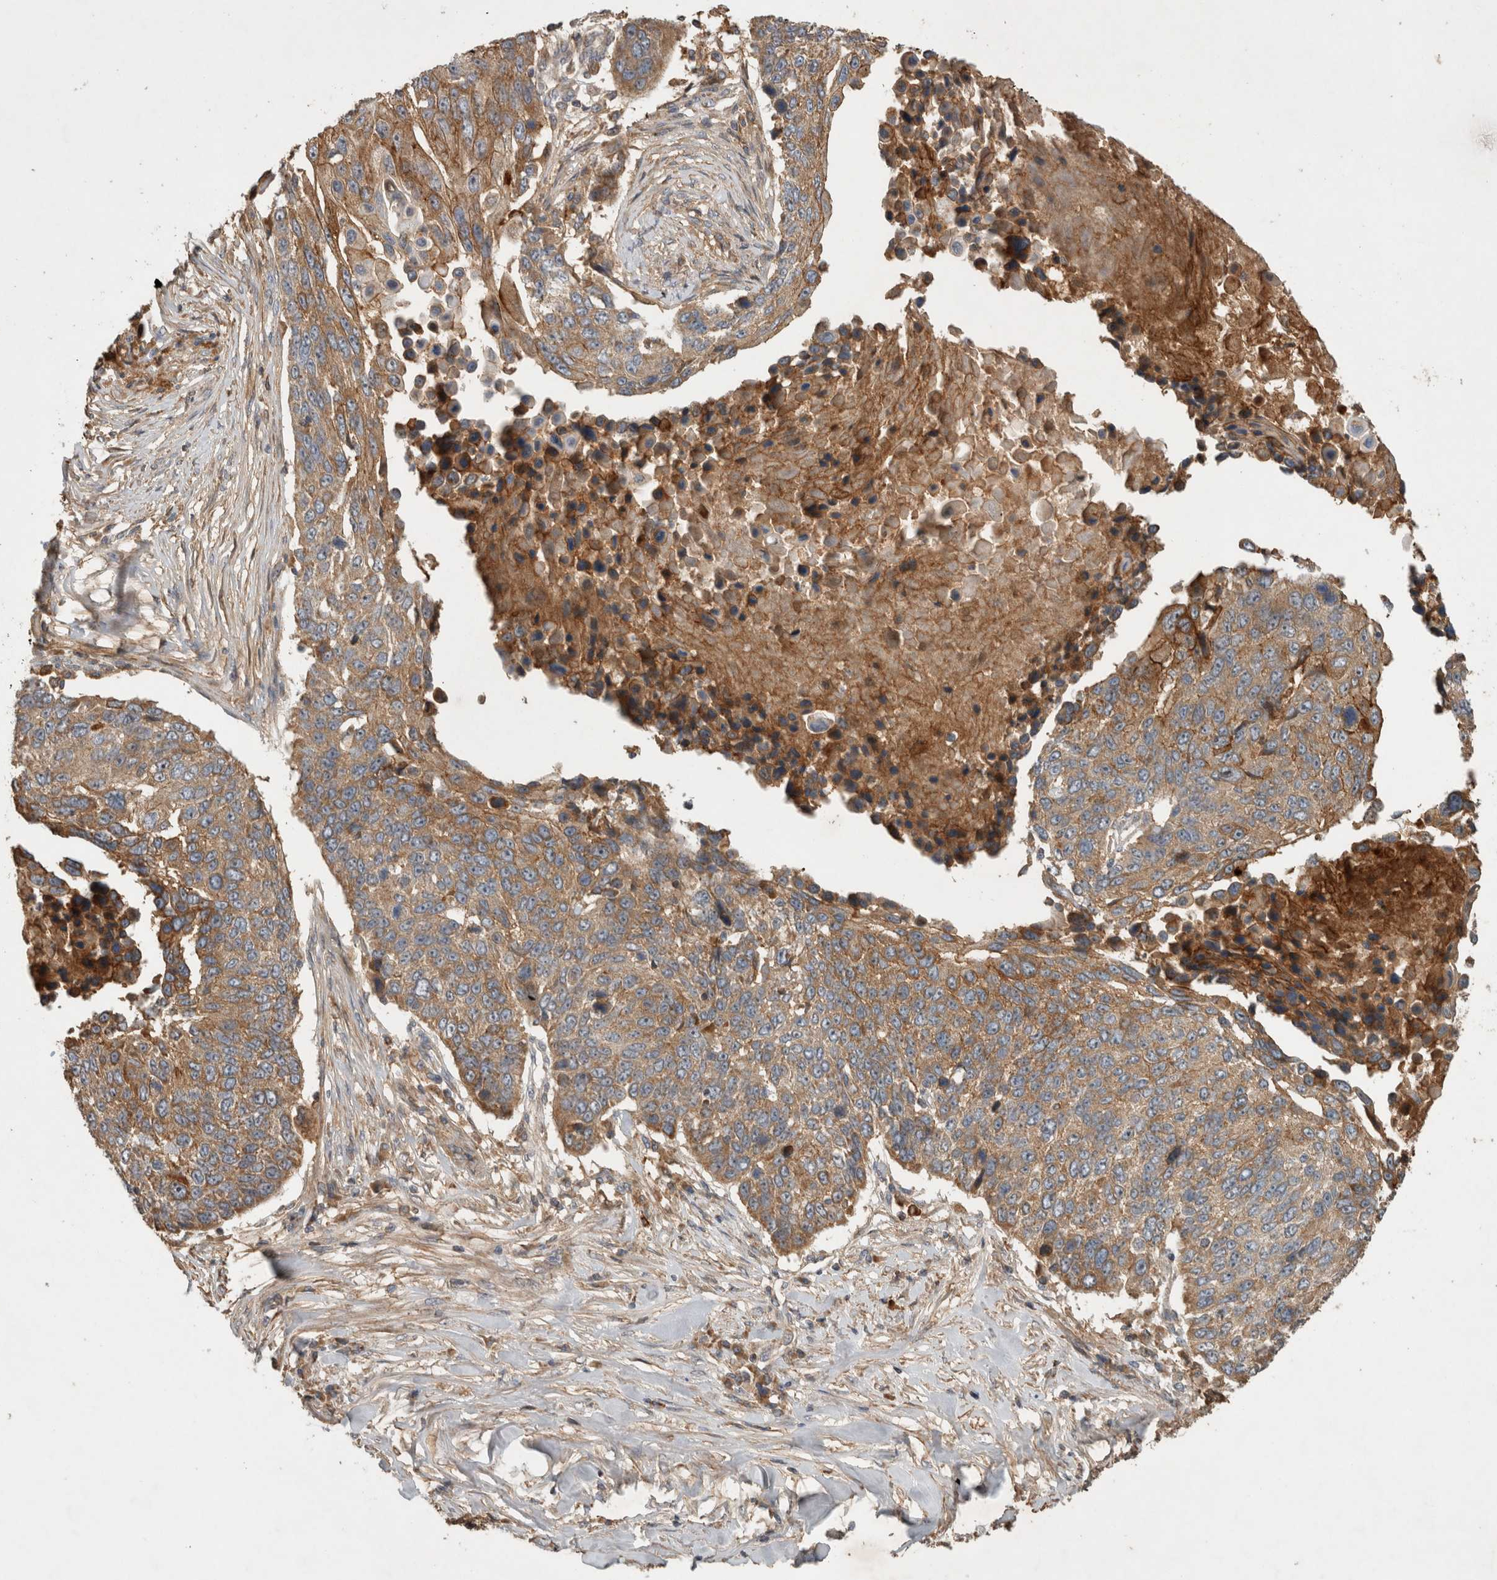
{"staining": {"intensity": "moderate", "quantity": ">75%", "location": "cytoplasmic/membranous"}, "tissue": "lung cancer", "cell_type": "Tumor cells", "image_type": "cancer", "snomed": [{"axis": "morphology", "description": "Squamous cell carcinoma, NOS"}, {"axis": "topography", "description": "Lung"}], "caption": "DAB immunohistochemical staining of human lung cancer (squamous cell carcinoma) shows moderate cytoplasmic/membranous protein positivity in about >75% of tumor cells. The protein is stained brown, and the nuclei are stained in blue (DAB (3,3'-diaminobenzidine) IHC with brightfield microscopy, high magnification).", "gene": "SERAC1", "patient": {"sex": "male", "age": 66}}